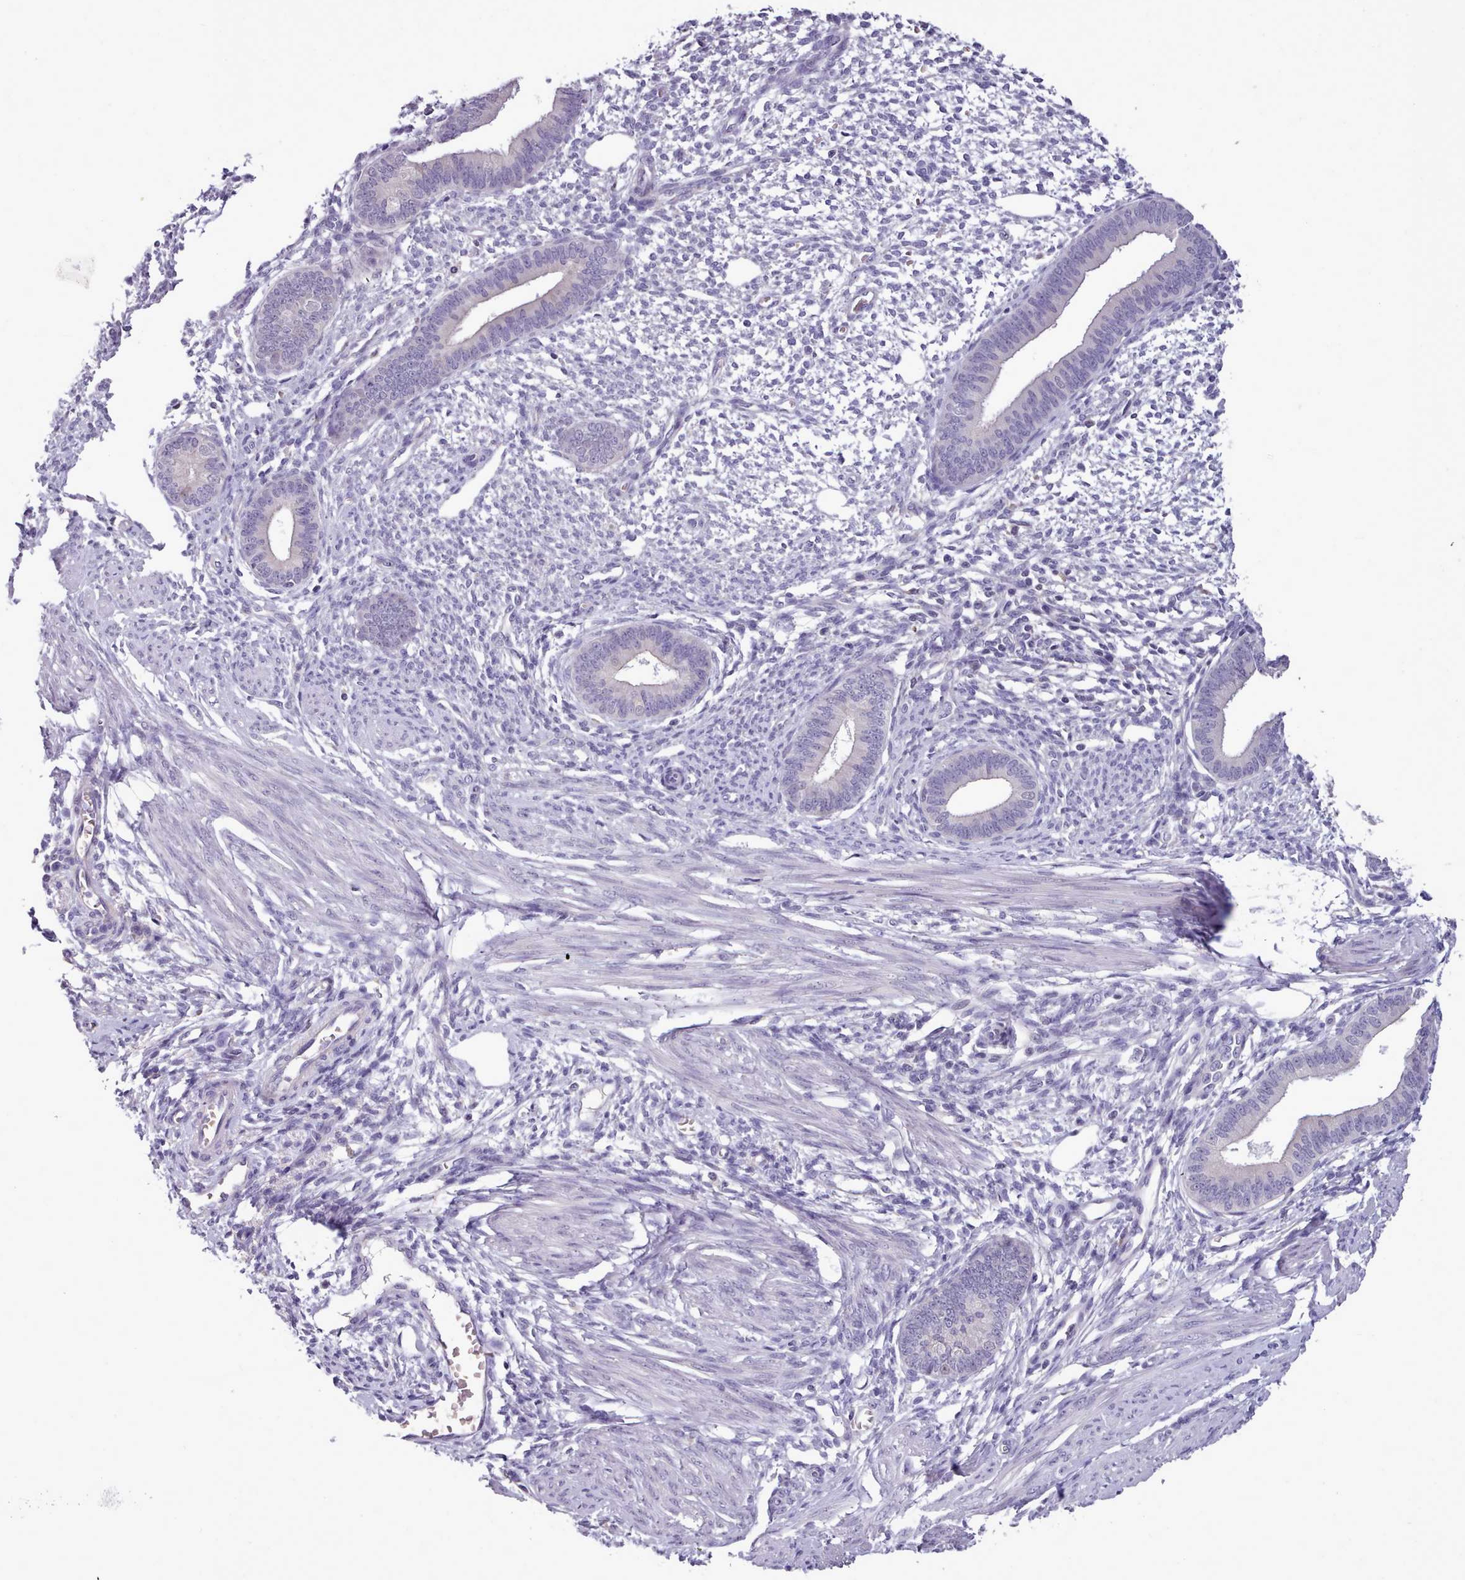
{"staining": {"intensity": "negative", "quantity": "none", "location": "none"}, "tissue": "endometrium", "cell_type": "Cells in endometrial stroma", "image_type": "normal", "snomed": [{"axis": "morphology", "description": "Normal tissue, NOS"}, {"axis": "topography", "description": "Endometrium"}], "caption": "This is a image of IHC staining of unremarkable endometrium, which shows no positivity in cells in endometrial stroma.", "gene": "KCTD16", "patient": {"sex": "female", "age": 46}}